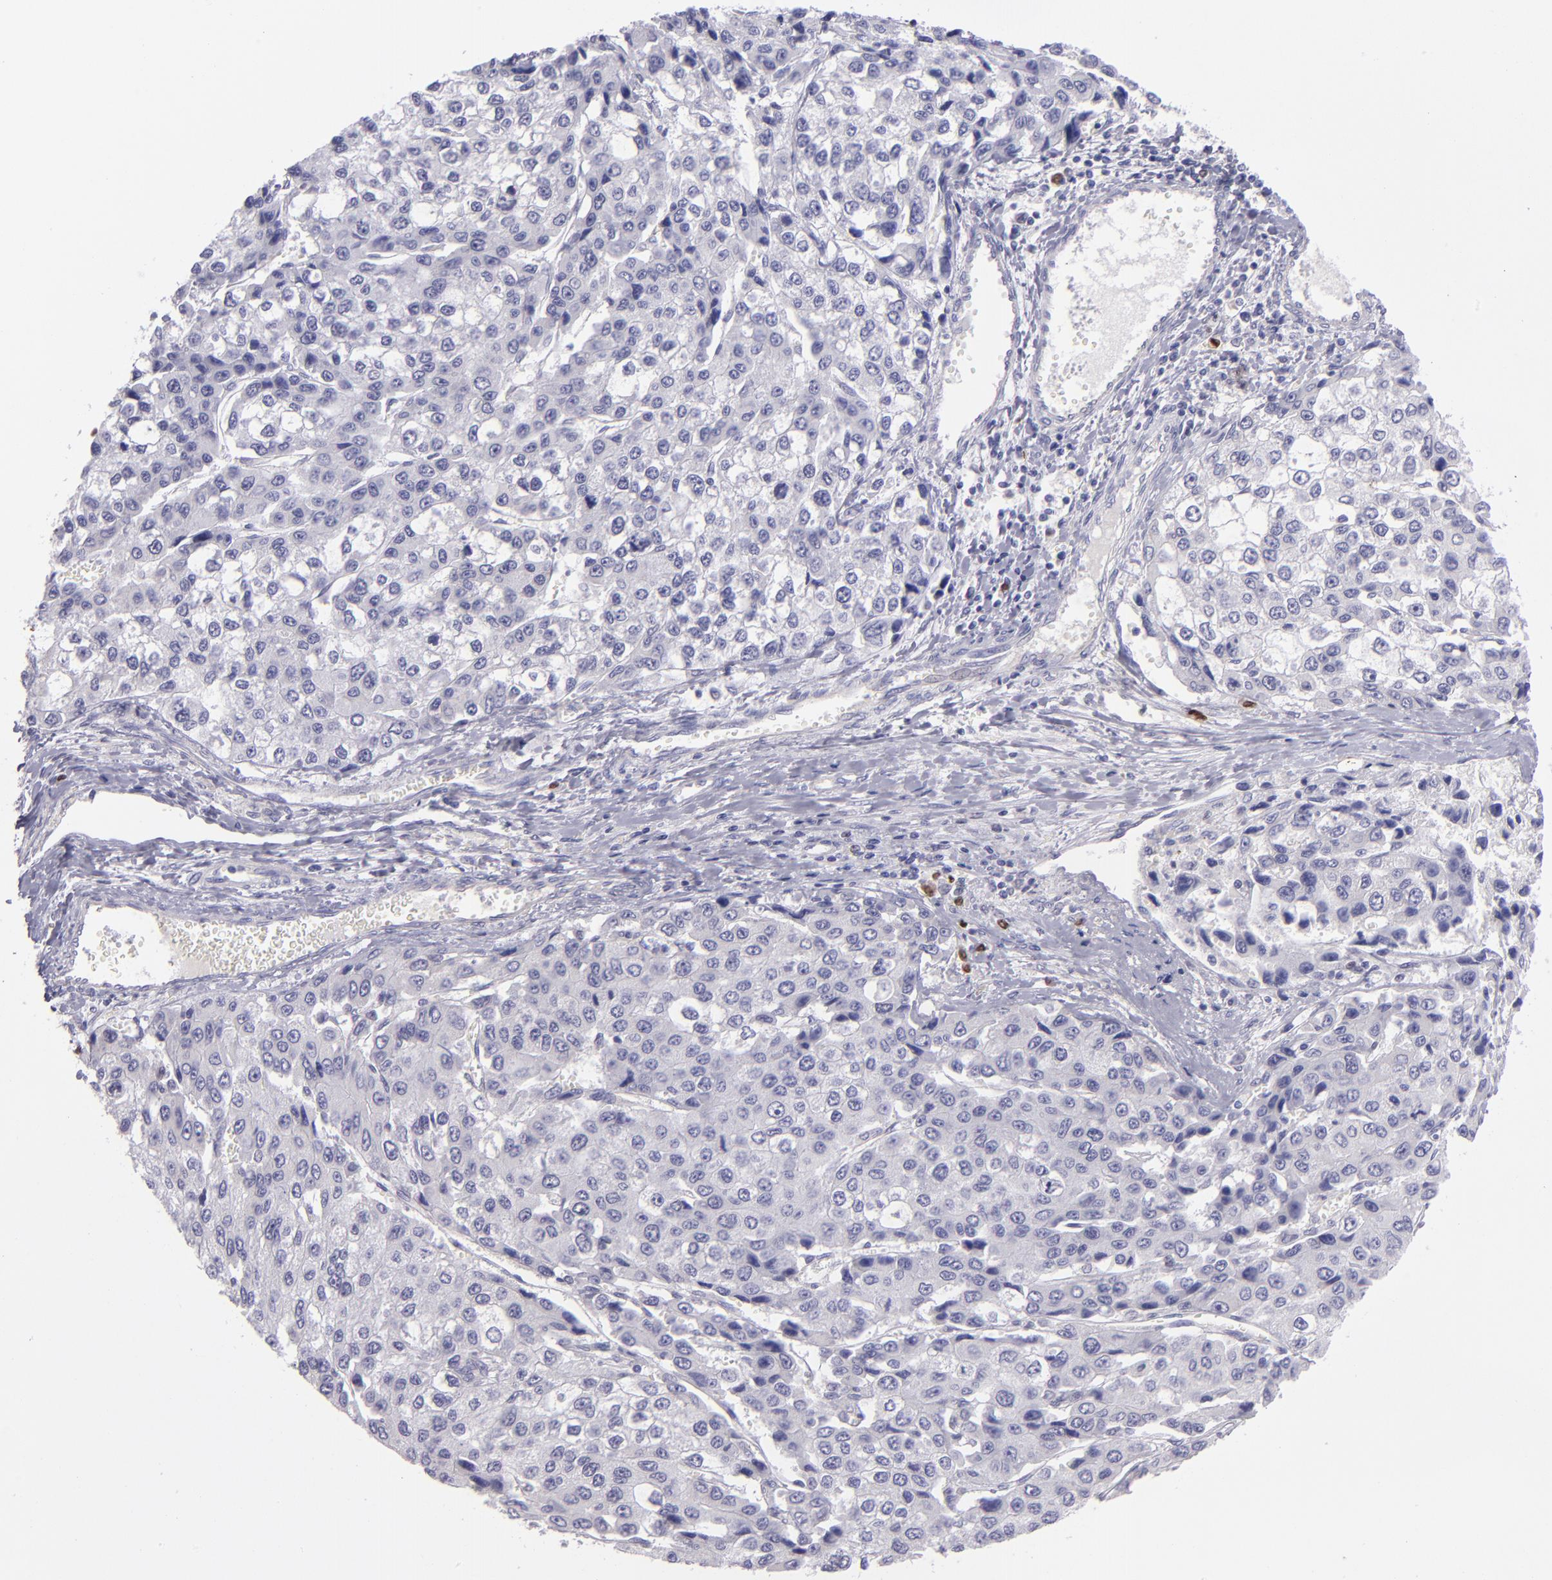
{"staining": {"intensity": "negative", "quantity": "none", "location": "none"}, "tissue": "liver cancer", "cell_type": "Tumor cells", "image_type": "cancer", "snomed": [{"axis": "morphology", "description": "Carcinoma, Hepatocellular, NOS"}, {"axis": "topography", "description": "Liver"}], "caption": "Tumor cells show no significant expression in liver cancer (hepatocellular carcinoma). (Stains: DAB immunohistochemistry (IHC) with hematoxylin counter stain, Microscopy: brightfield microscopy at high magnification).", "gene": "IRF8", "patient": {"sex": "female", "age": 66}}